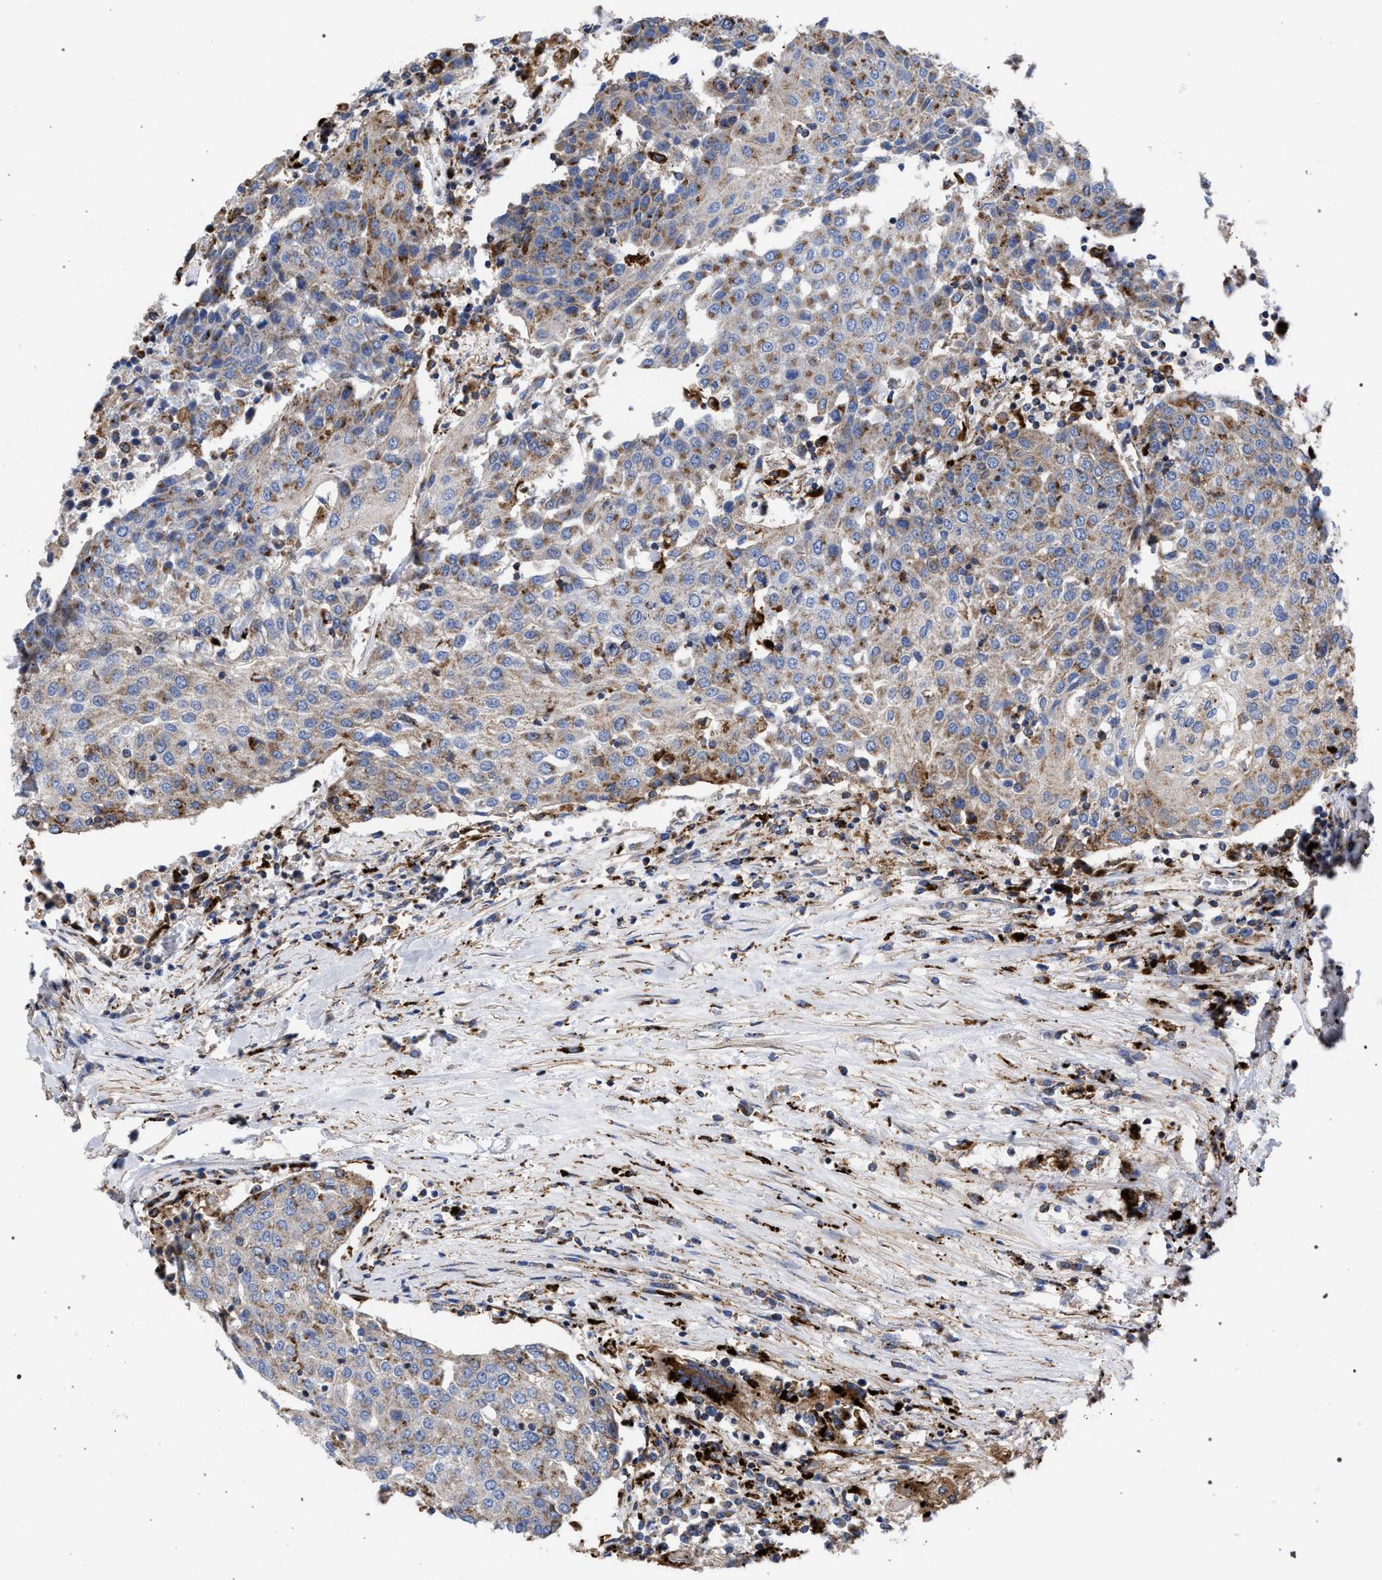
{"staining": {"intensity": "moderate", "quantity": "25%-75%", "location": "cytoplasmic/membranous"}, "tissue": "urothelial cancer", "cell_type": "Tumor cells", "image_type": "cancer", "snomed": [{"axis": "morphology", "description": "Urothelial carcinoma, High grade"}, {"axis": "topography", "description": "Urinary bladder"}], "caption": "Protein staining demonstrates moderate cytoplasmic/membranous expression in approximately 25%-75% of tumor cells in high-grade urothelial carcinoma.", "gene": "PPT1", "patient": {"sex": "female", "age": 85}}